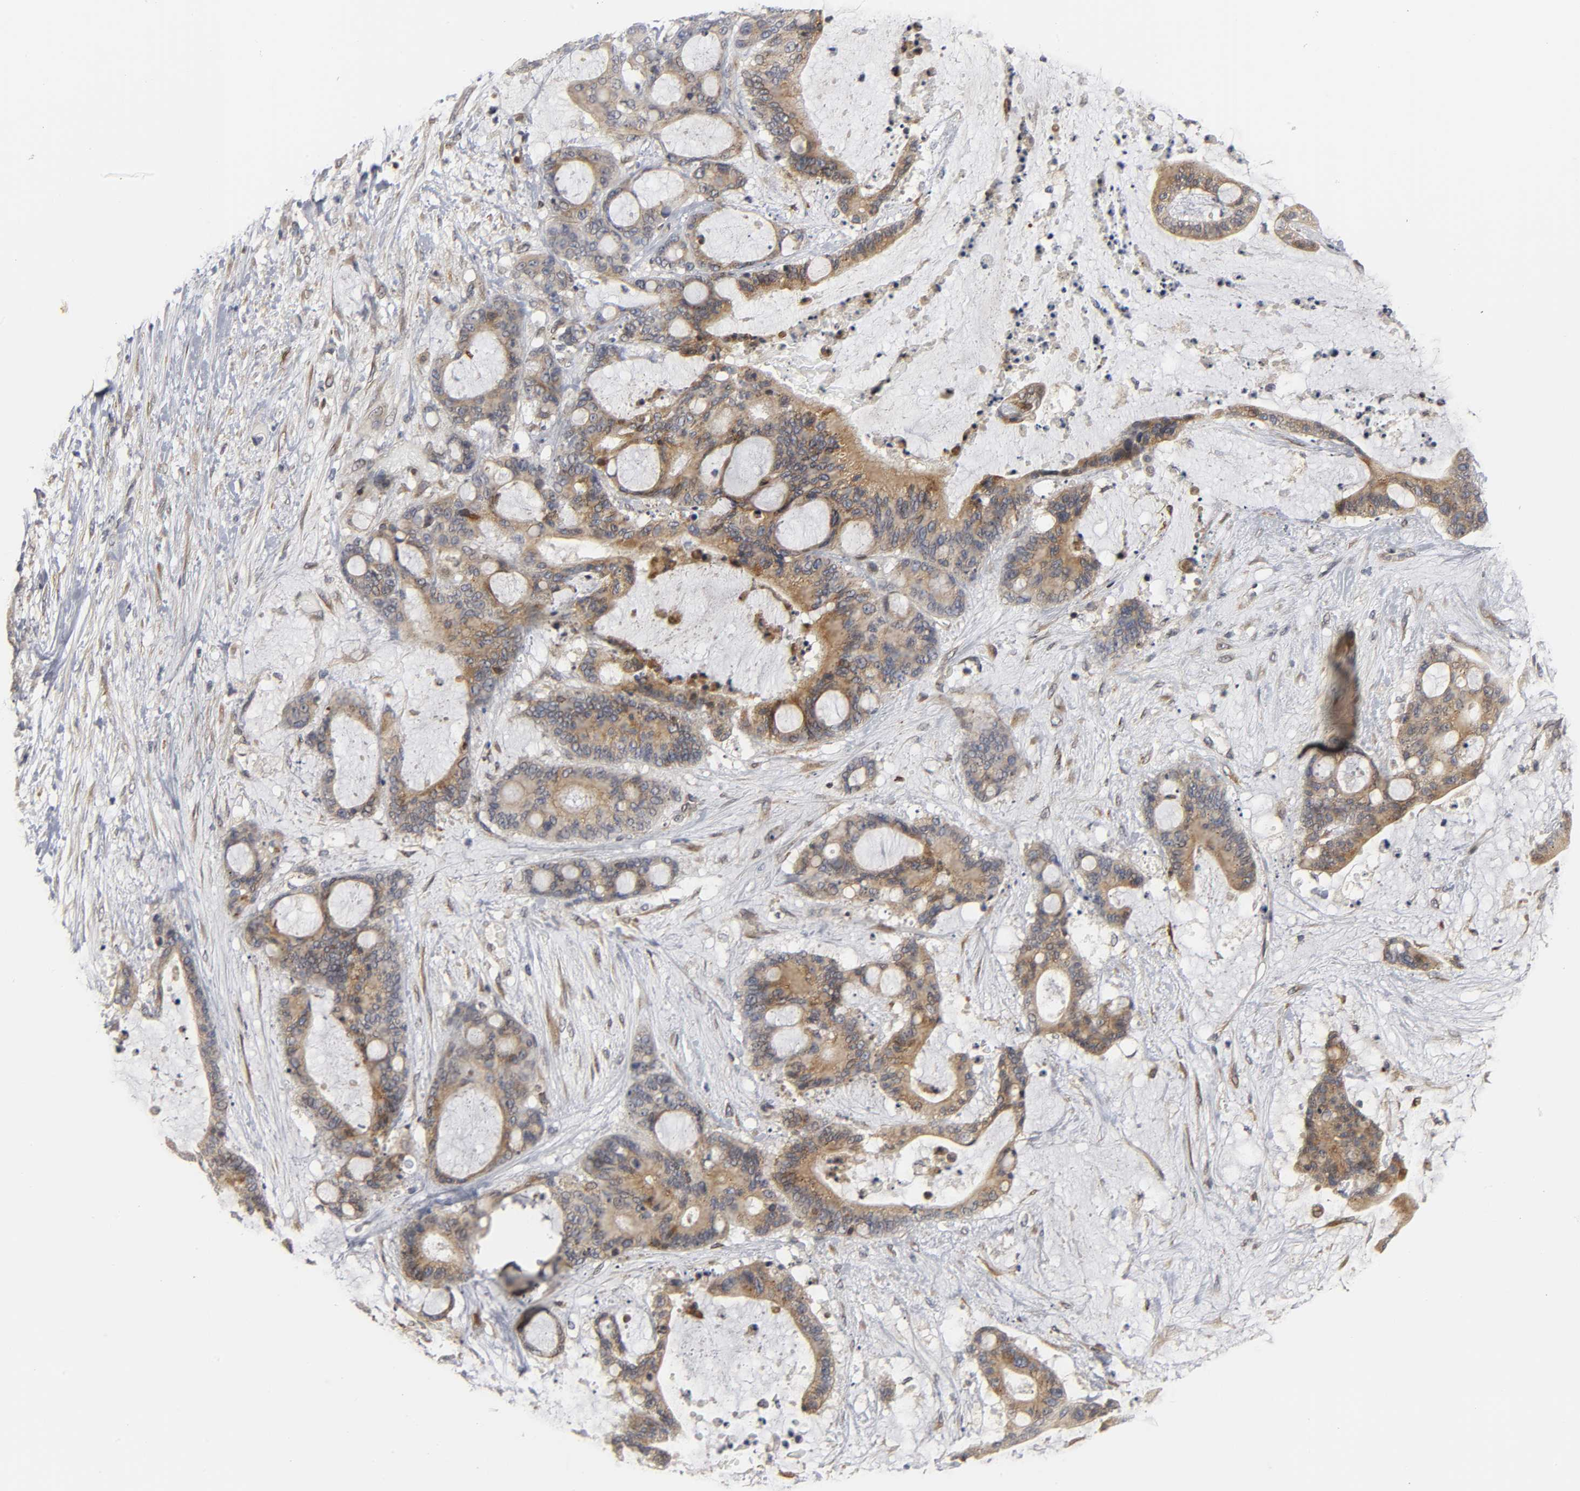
{"staining": {"intensity": "moderate", "quantity": "25%-75%", "location": "cytoplasmic/membranous"}, "tissue": "liver cancer", "cell_type": "Tumor cells", "image_type": "cancer", "snomed": [{"axis": "morphology", "description": "Cholangiocarcinoma"}, {"axis": "topography", "description": "Liver"}], "caption": "A high-resolution histopathology image shows IHC staining of liver cancer, which displays moderate cytoplasmic/membranous staining in approximately 25%-75% of tumor cells.", "gene": "ASB6", "patient": {"sex": "female", "age": 73}}